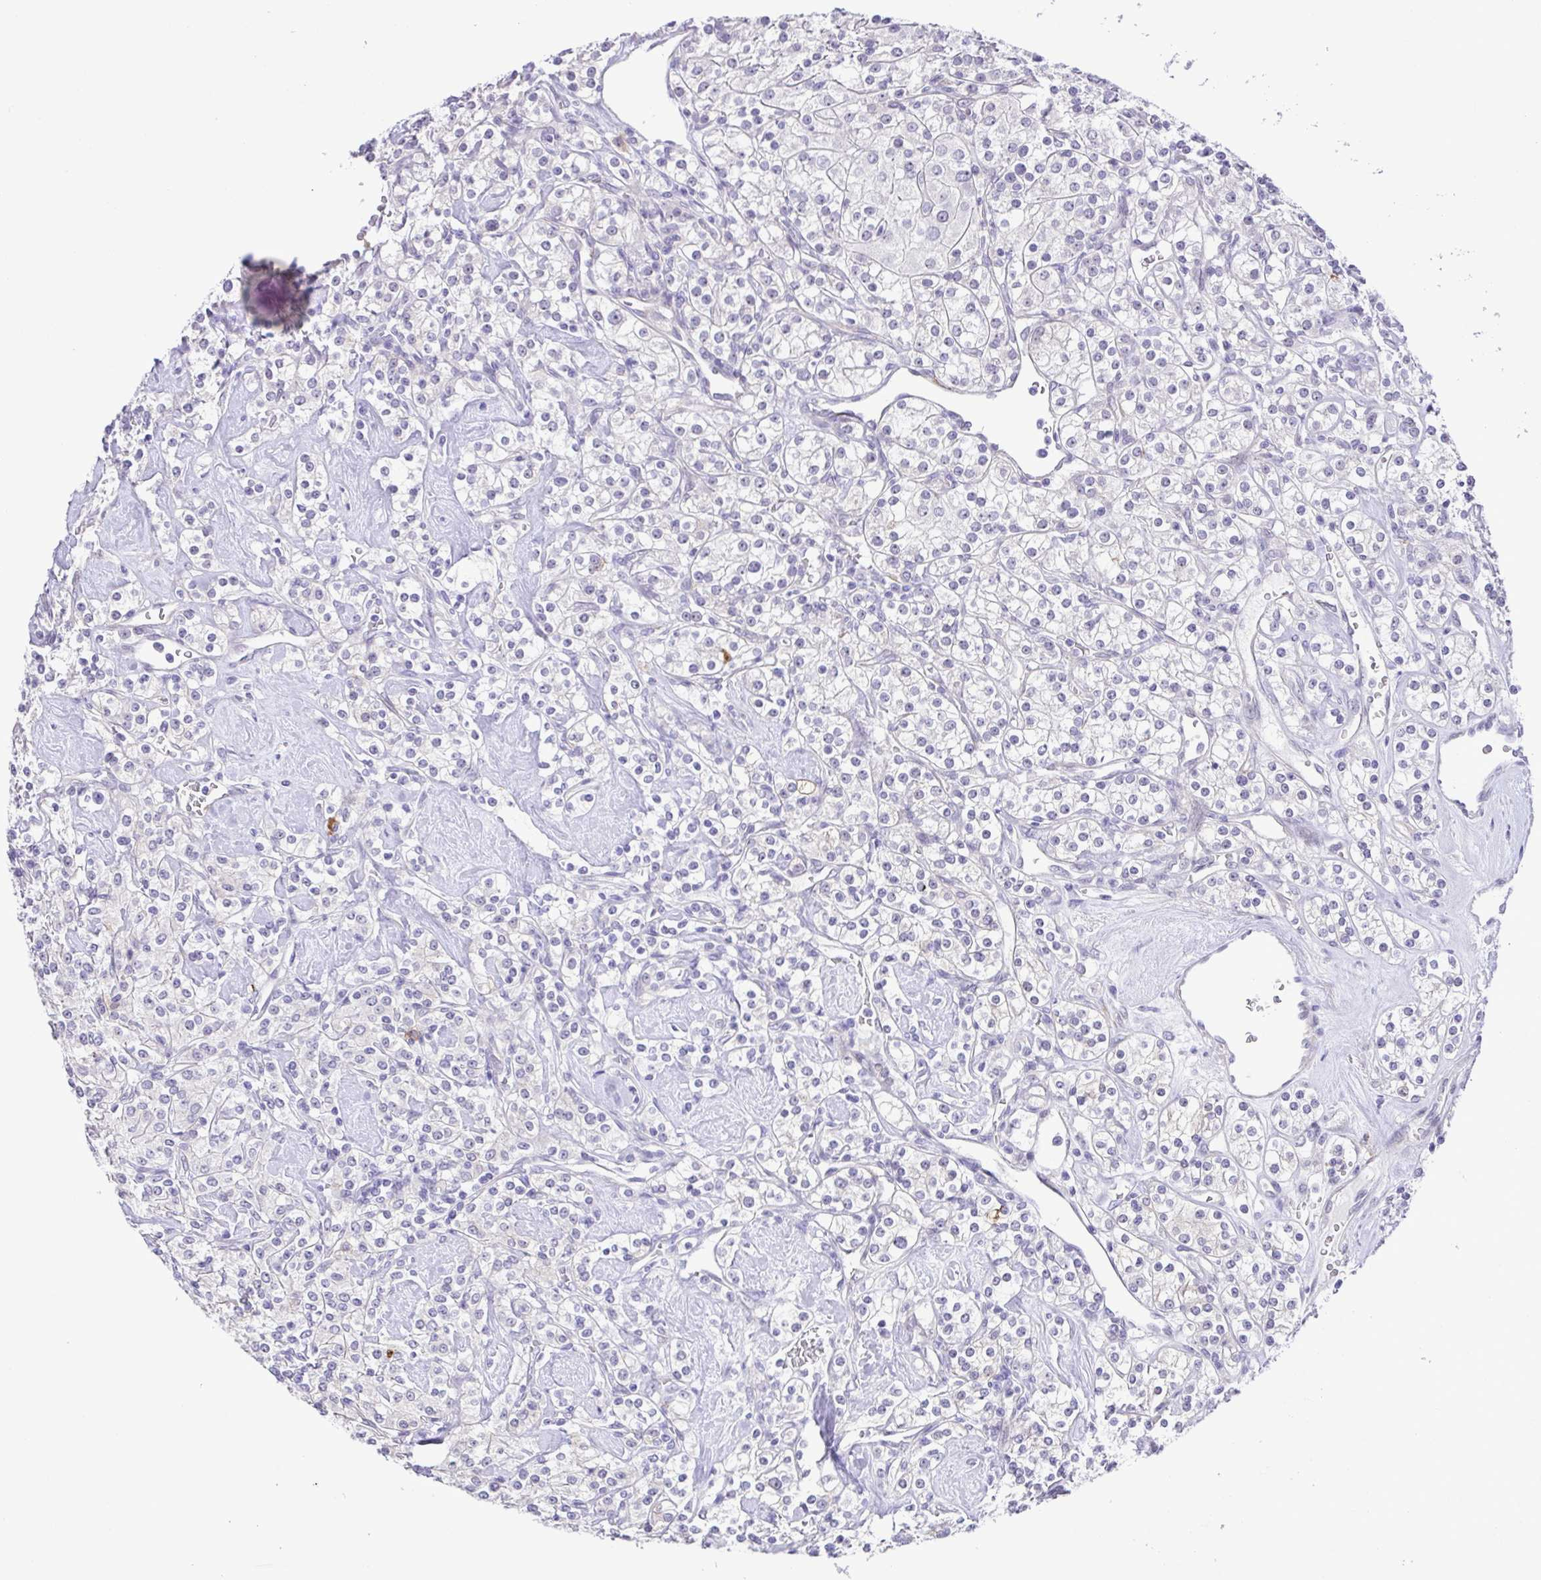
{"staining": {"intensity": "negative", "quantity": "none", "location": "none"}, "tissue": "renal cancer", "cell_type": "Tumor cells", "image_type": "cancer", "snomed": [{"axis": "morphology", "description": "Adenocarcinoma, NOS"}, {"axis": "topography", "description": "Kidney"}], "caption": "Tumor cells show no significant protein staining in renal adenocarcinoma.", "gene": "DCLK2", "patient": {"sex": "male", "age": 77}}